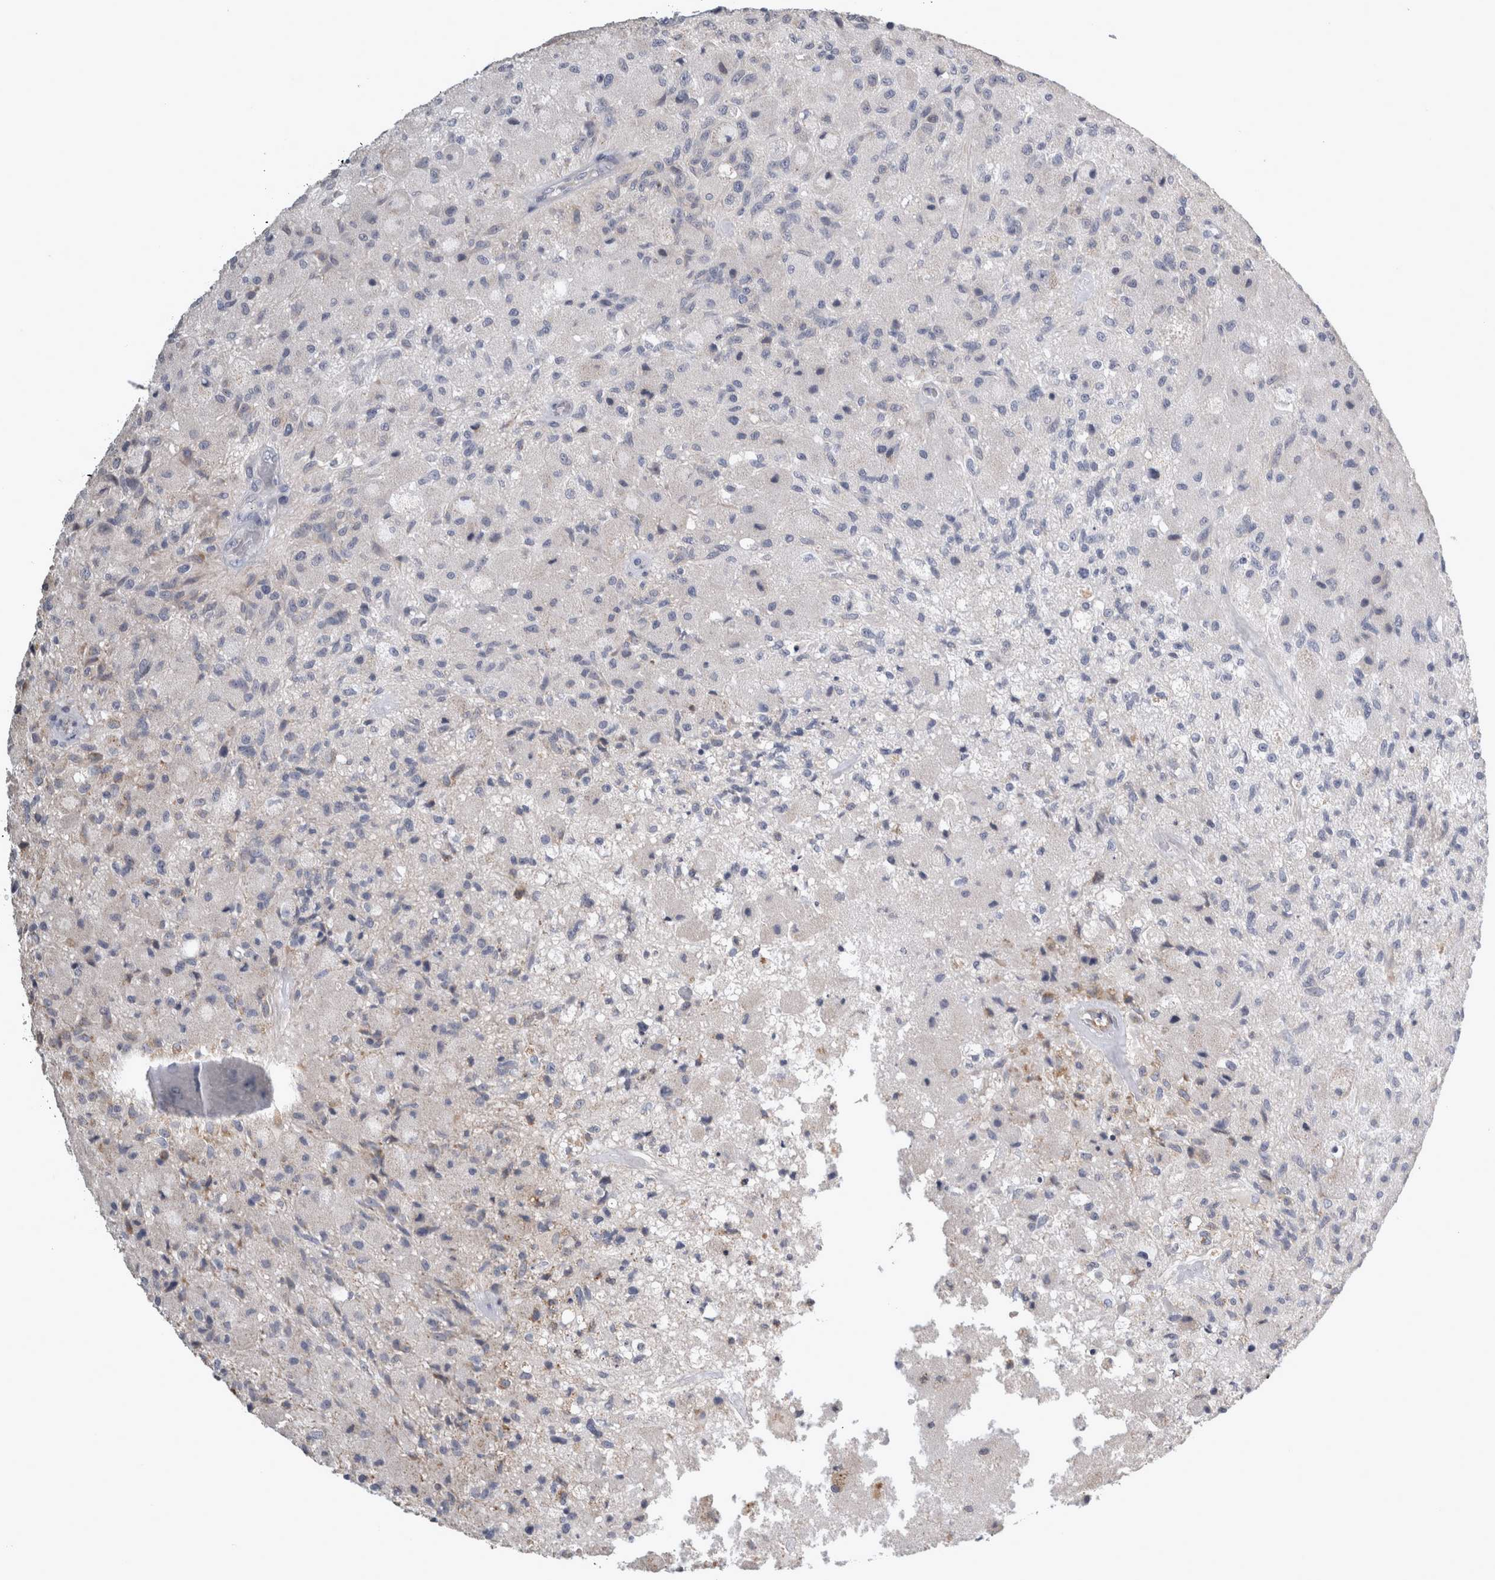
{"staining": {"intensity": "negative", "quantity": "none", "location": "none"}, "tissue": "glioma", "cell_type": "Tumor cells", "image_type": "cancer", "snomed": [{"axis": "morphology", "description": "Normal tissue, NOS"}, {"axis": "morphology", "description": "Glioma, malignant, High grade"}, {"axis": "topography", "description": "Cerebral cortex"}], "caption": "IHC of human glioma demonstrates no positivity in tumor cells. (Stains: DAB (3,3'-diaminobenzidine) immunohistochemistry (IHC) with hematoxylin counter stain, Microscopy: brightfield microscopy at high magnification).", "gene": "TCAP", "patient": {"sex": "male", "age": 77}}